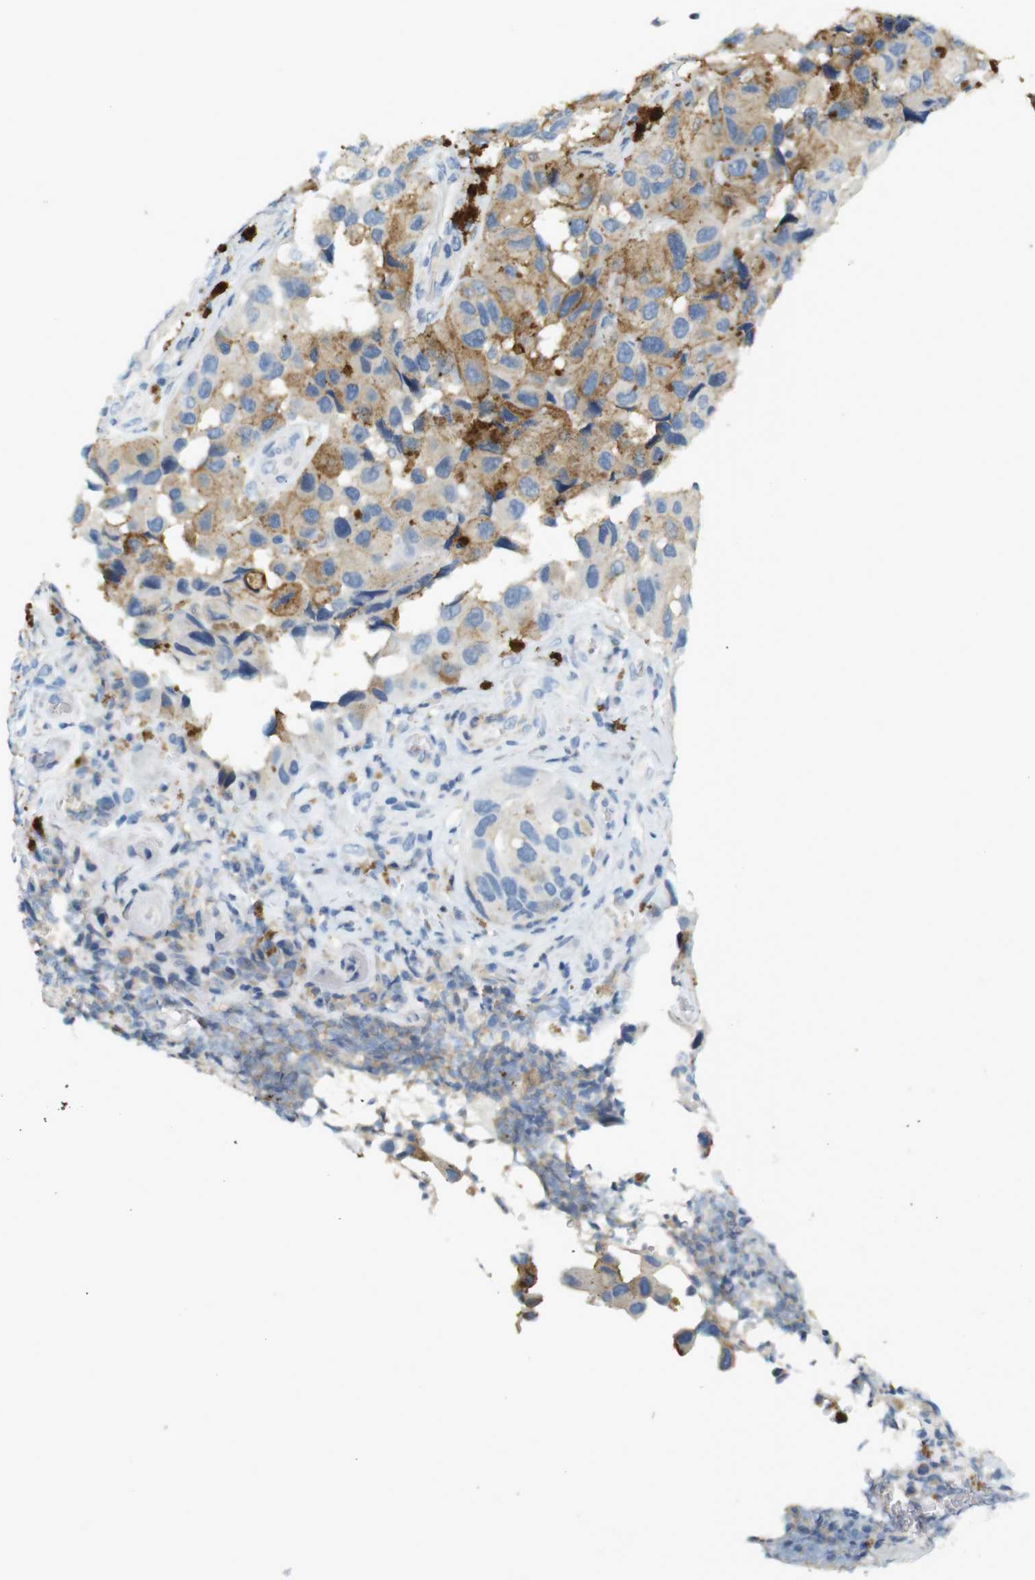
{"staining": {"intensity": "negative", "quantity": "none", "location": "none"}, "tissue": "melanoma", "cell_type": "Tumor cells", "image_type": "cancer", "snomed": [{"axis": "morphology", "description": "Malignant melanoma, NOS"}, {"axis": "topography", "description": "Skin"}], "caption": "High magnification brightfield microscopy of malignant melanoma stained with DAB (3,3'-diaminobenzidine) (brown) and counterstained with hematoxylin (blue): tumor cells show no significant positivity. (DAB (3,3'-diaminobenzidine) immunohistochemistry, high magnification).", "gene": "LRRK2", "patient": {"sex": "female", "age": 73}}